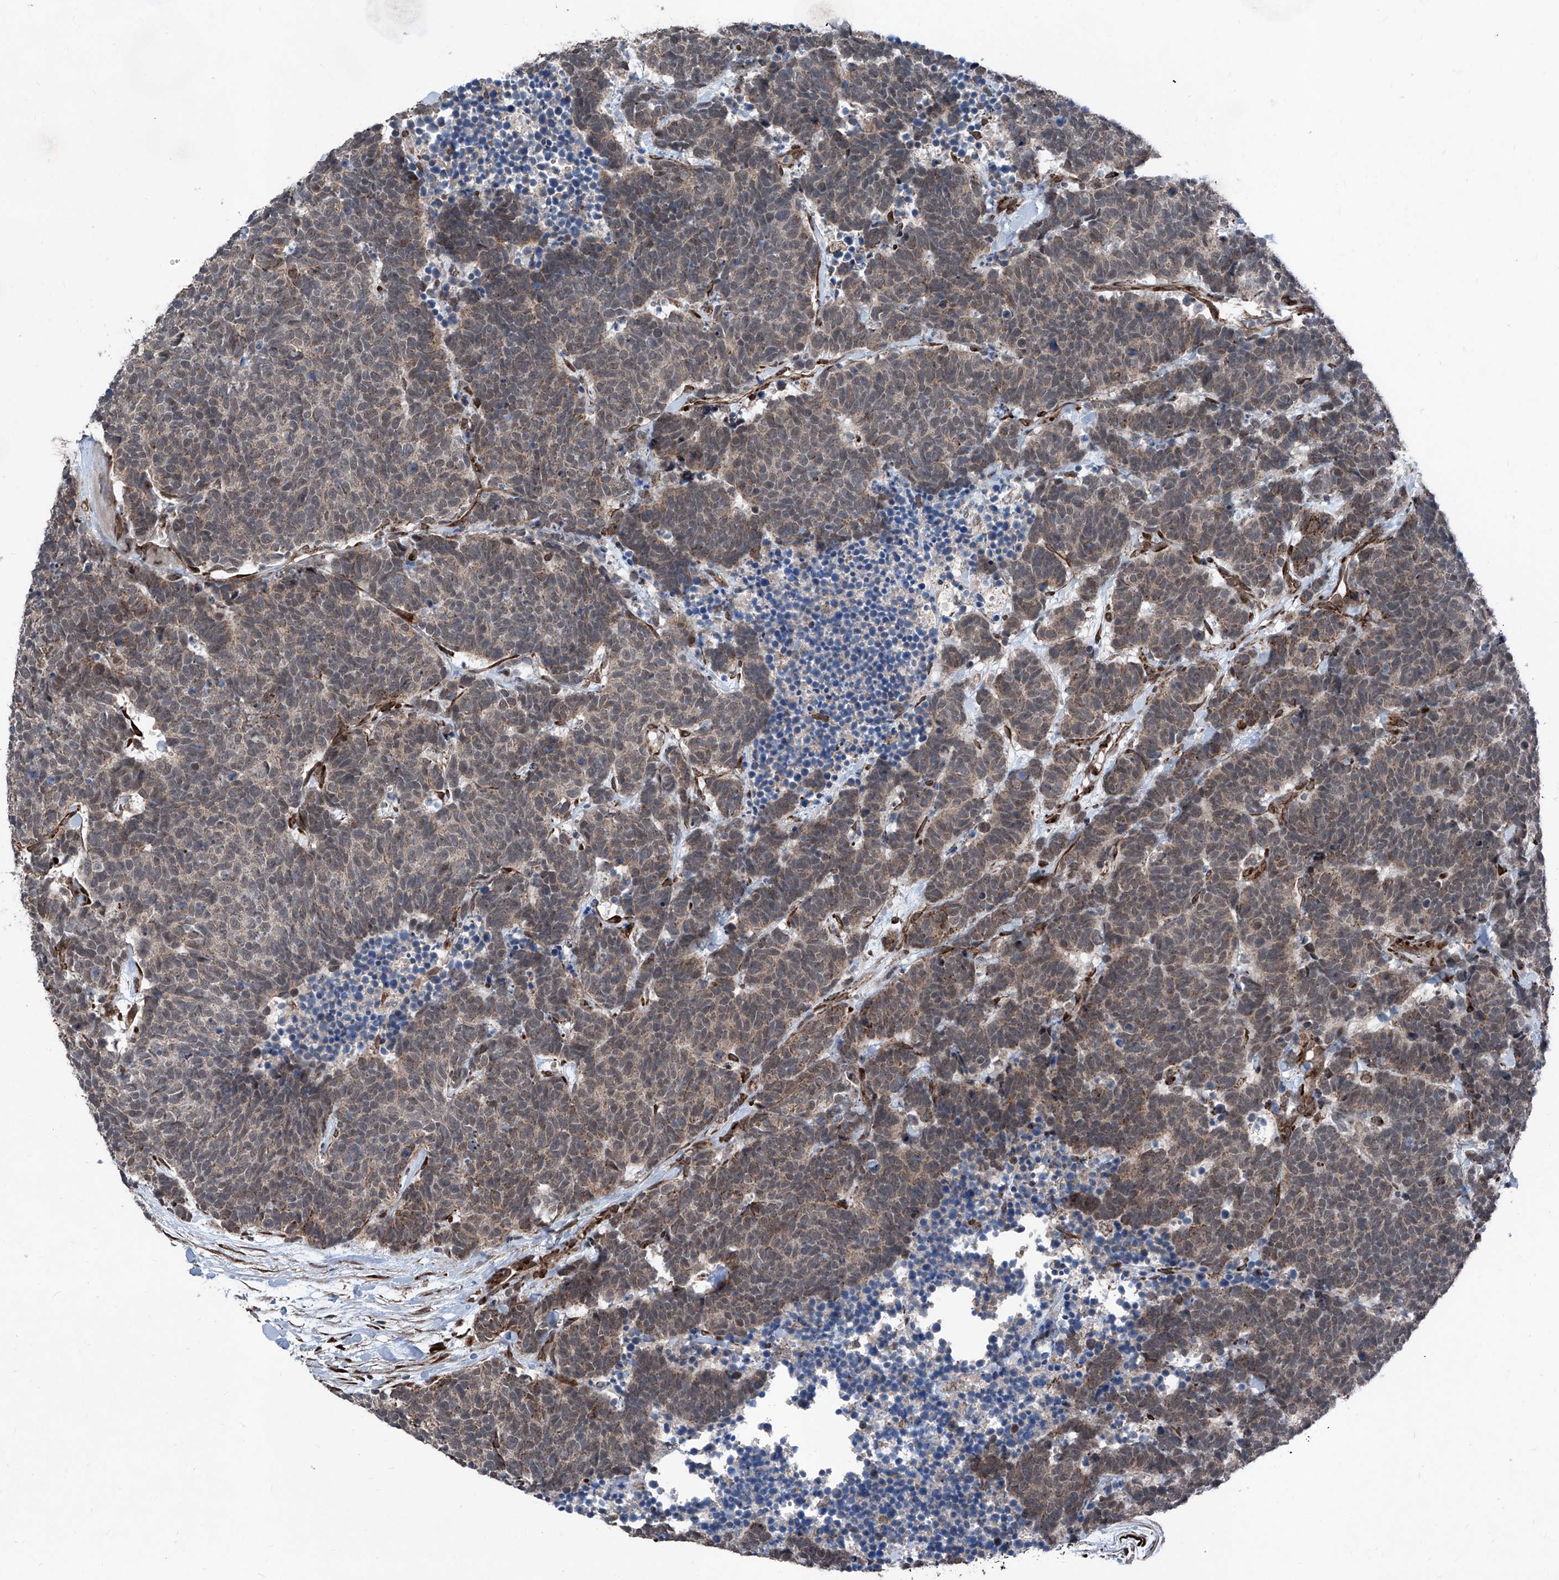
{"staining": {"intensity": "weak", "quantity": ">75%", "location": "cytoplasmic/membranous,nuclear"}, "tissue": "carcinoid", "cell_type": "Tumor cells", "image_type": "cancer", "snomed": [{"axis": "morphology", "description": "Carcinoma, NOS"}, {"axis": "morphology", "description": "Carcinoid, malignant, NOS"}, {"axis": "topography", "description": "Urinary bladder"}], "caption": "Malignant carcinoid stained with DAB immunohistochemistry (IHC) displays low levels of weak cytoplasmic/membranous and nuclear expression in approximately >75% of tumor cells.", "gene": "COA7", "patient": {"sex": "male", "age": 57}}